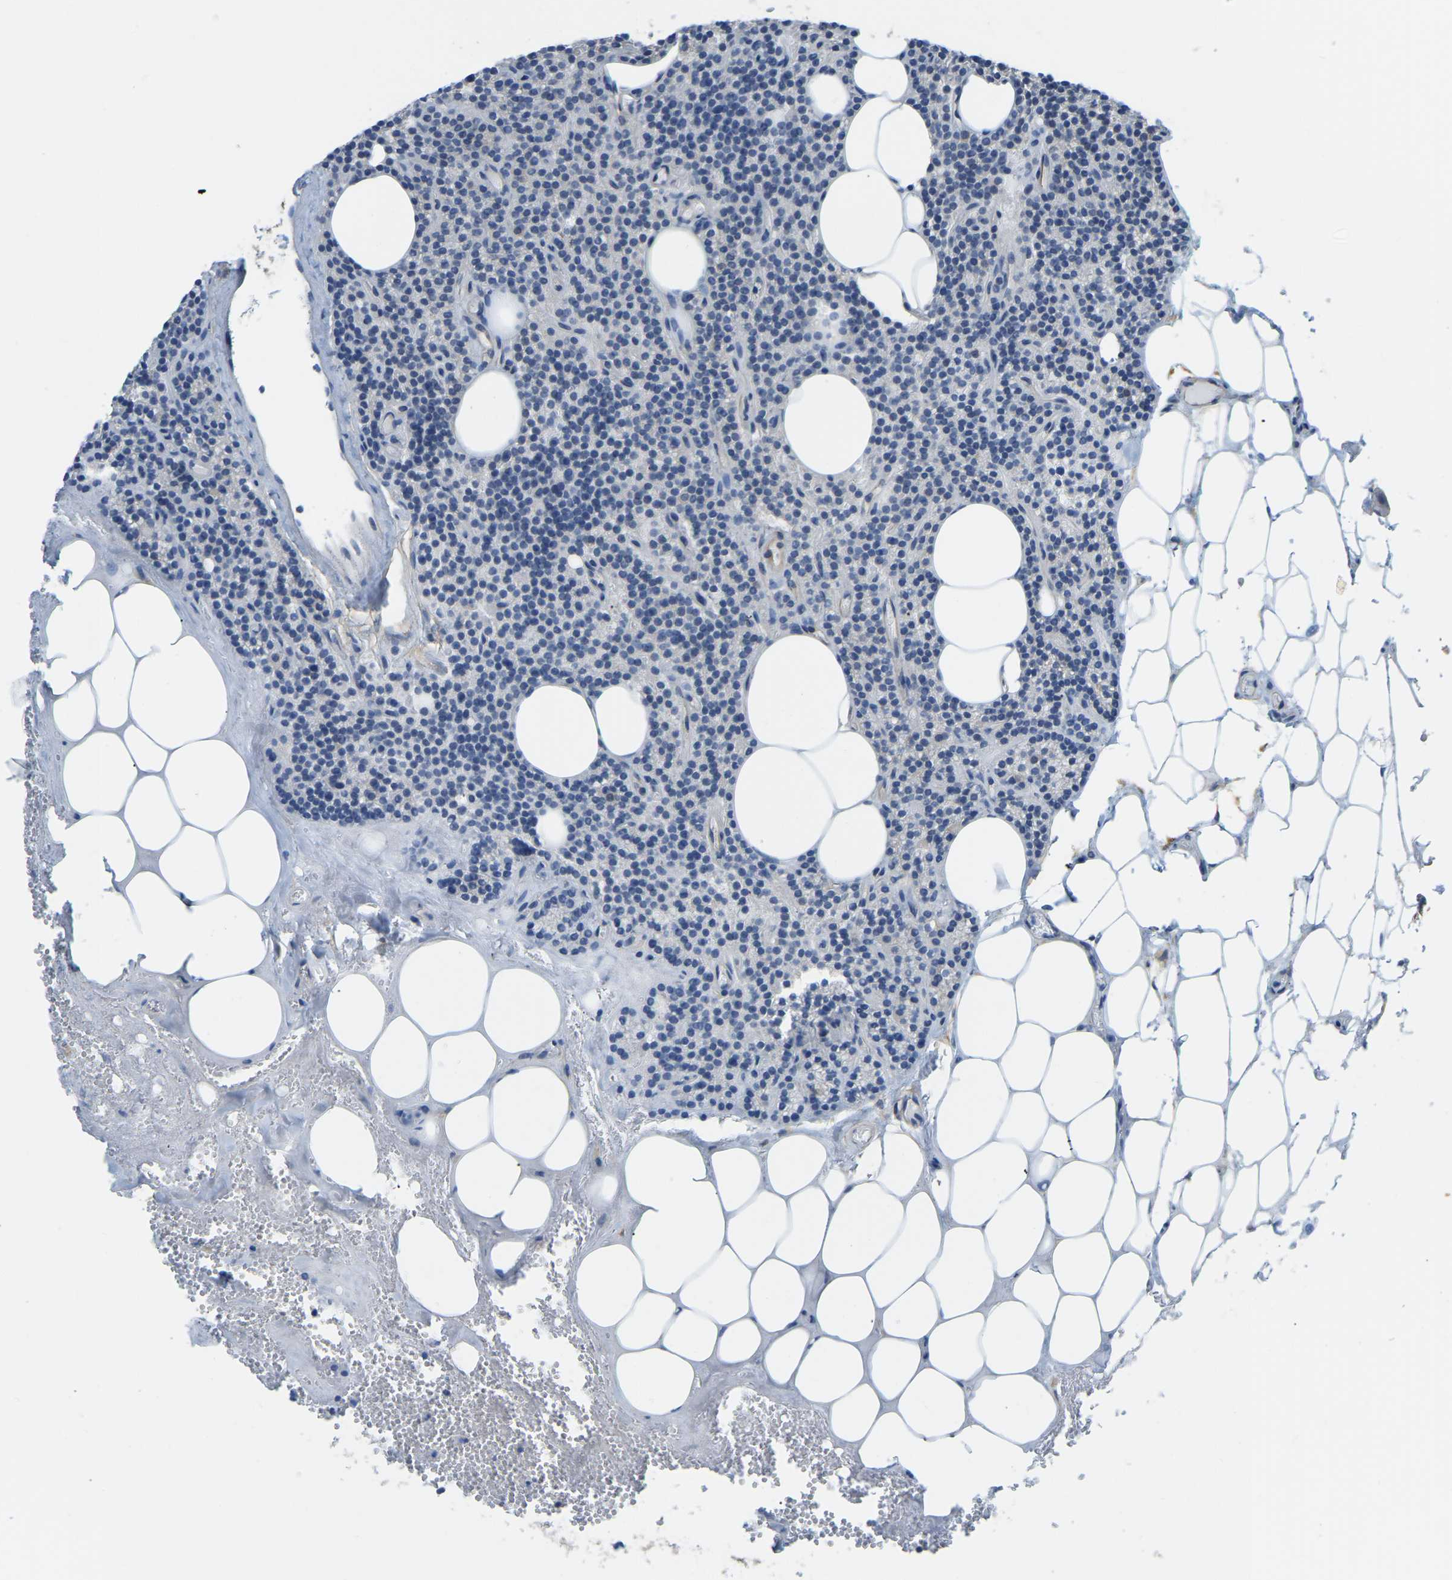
{"staining": {"intensity": "moderate", "quantity": "25%-75%", "location": "cytoplasmic/membranous"}, "tissue": "parathyroid gland", "cell_type": "Glandular cells", "image_type": "normal", "snomed": [{"axis": "morphology", "description": "Normal tissue, NOS"}, {"axis": "morphology", "description": "Adenoma, NOS"}, {"axis": "topography", "description": "Parathyroid gland"}], "caption": "IHC photomicrograph of benign human parathyroid gland stained for a protein (brown), which shows medium levels of moderate cytoplasmic/membranous staining in approximately 25%-75% of glandular cells.", "gene": "AHNAK", "patient": {"sex": "female", "age": 43}}